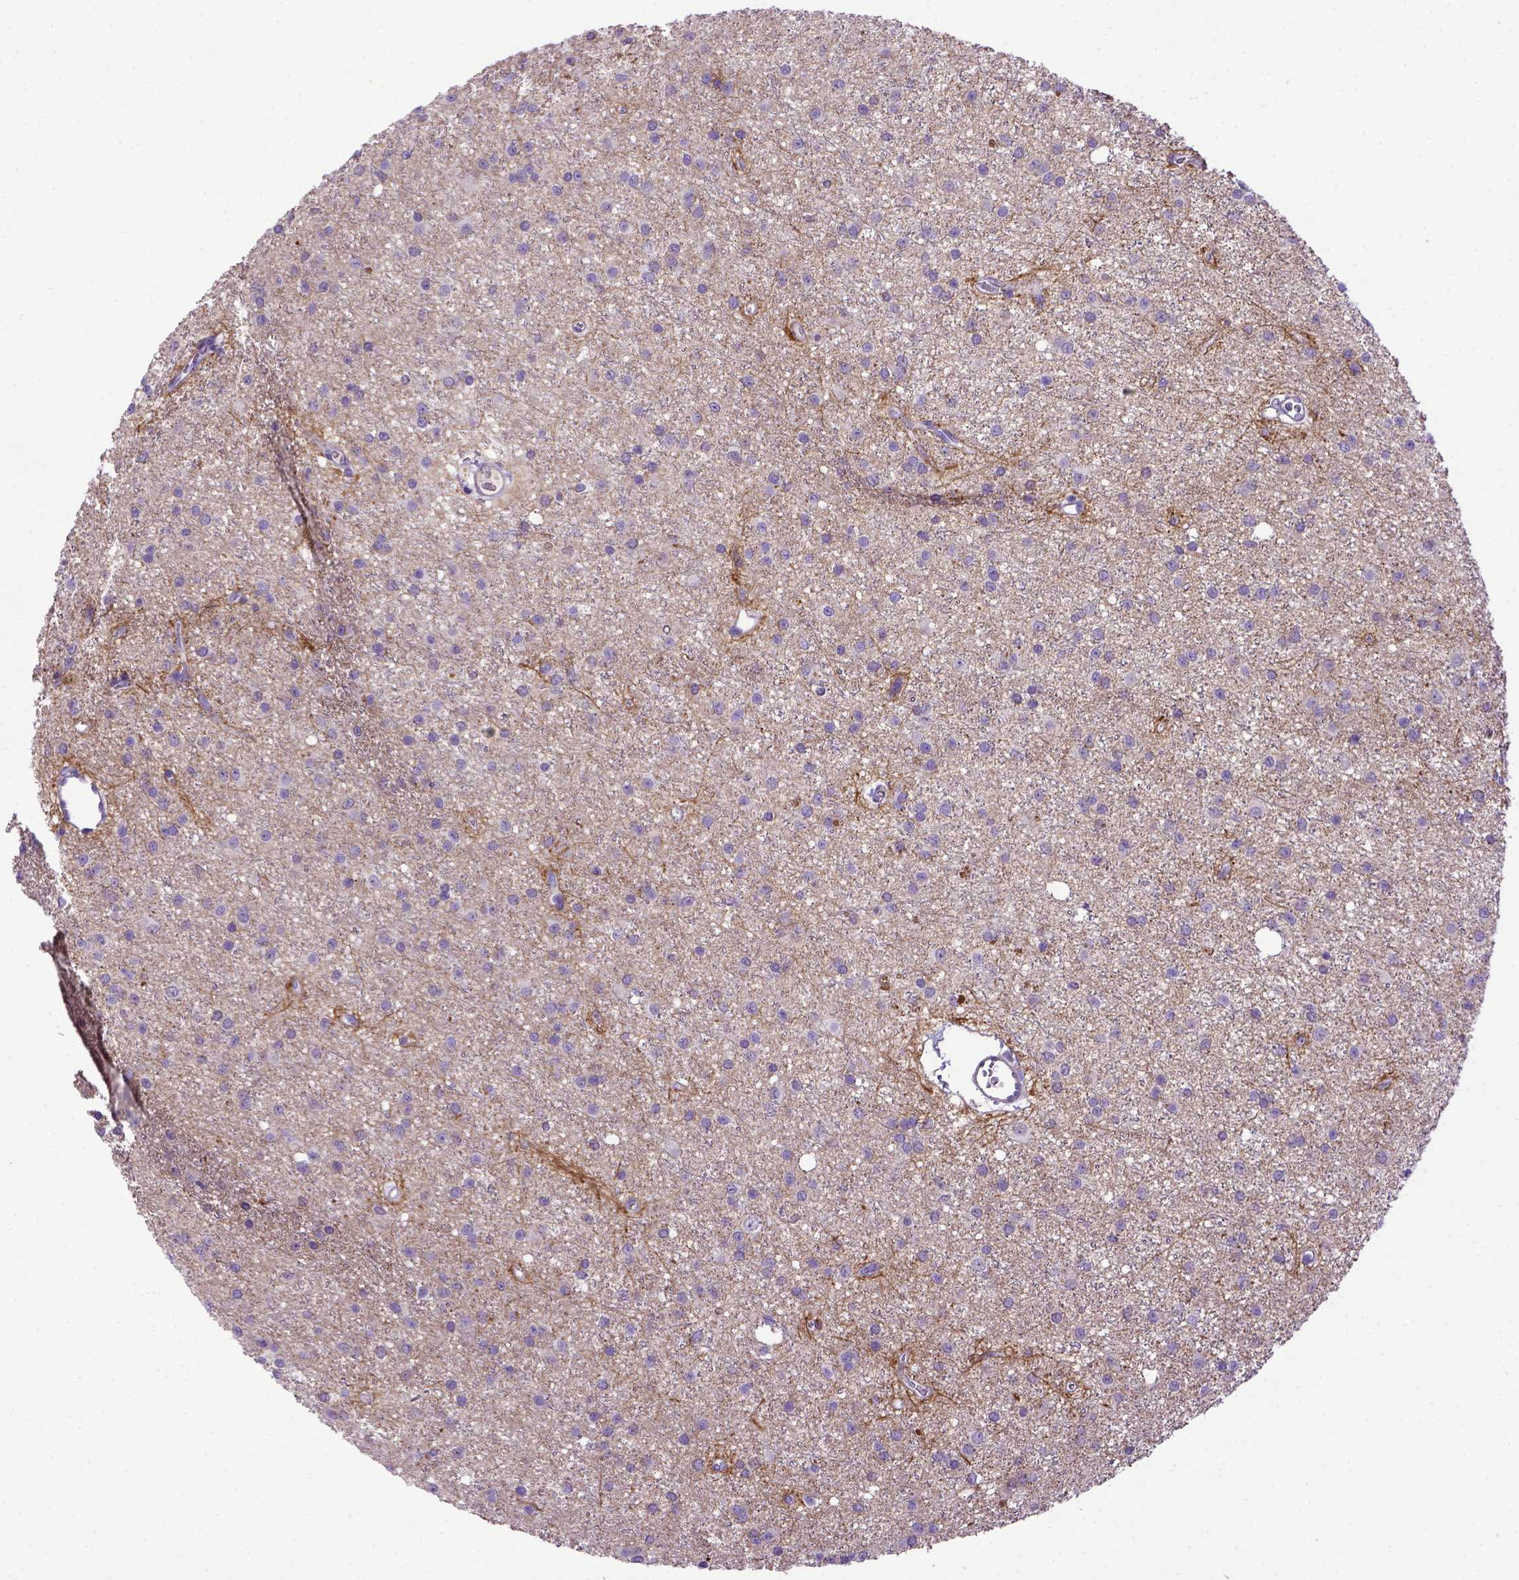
{"staining": {"intensity": "negative", "quantity": "none", "location": "none"}, "tissue": "glioma", "cell_type": "Tumor cells", "image_type": "cancer", "snomed": [{"axis": "morphology", "description": "Glioma, malignant, Low grade"}, {"axis": "topography", "description": "Brain"}], "caption": "High magnification brightfield microscopy of glioma stained with DAB (3,3'-diaminobenzidine) (brown) and counterstained with hematoxylin (blue): tumor cells show no significant expression. (Immunohistochemistry, brightfield microscopy, high magnification).", "gene": "ADAM12", "patient": {"sex": "male", "age": 27}}